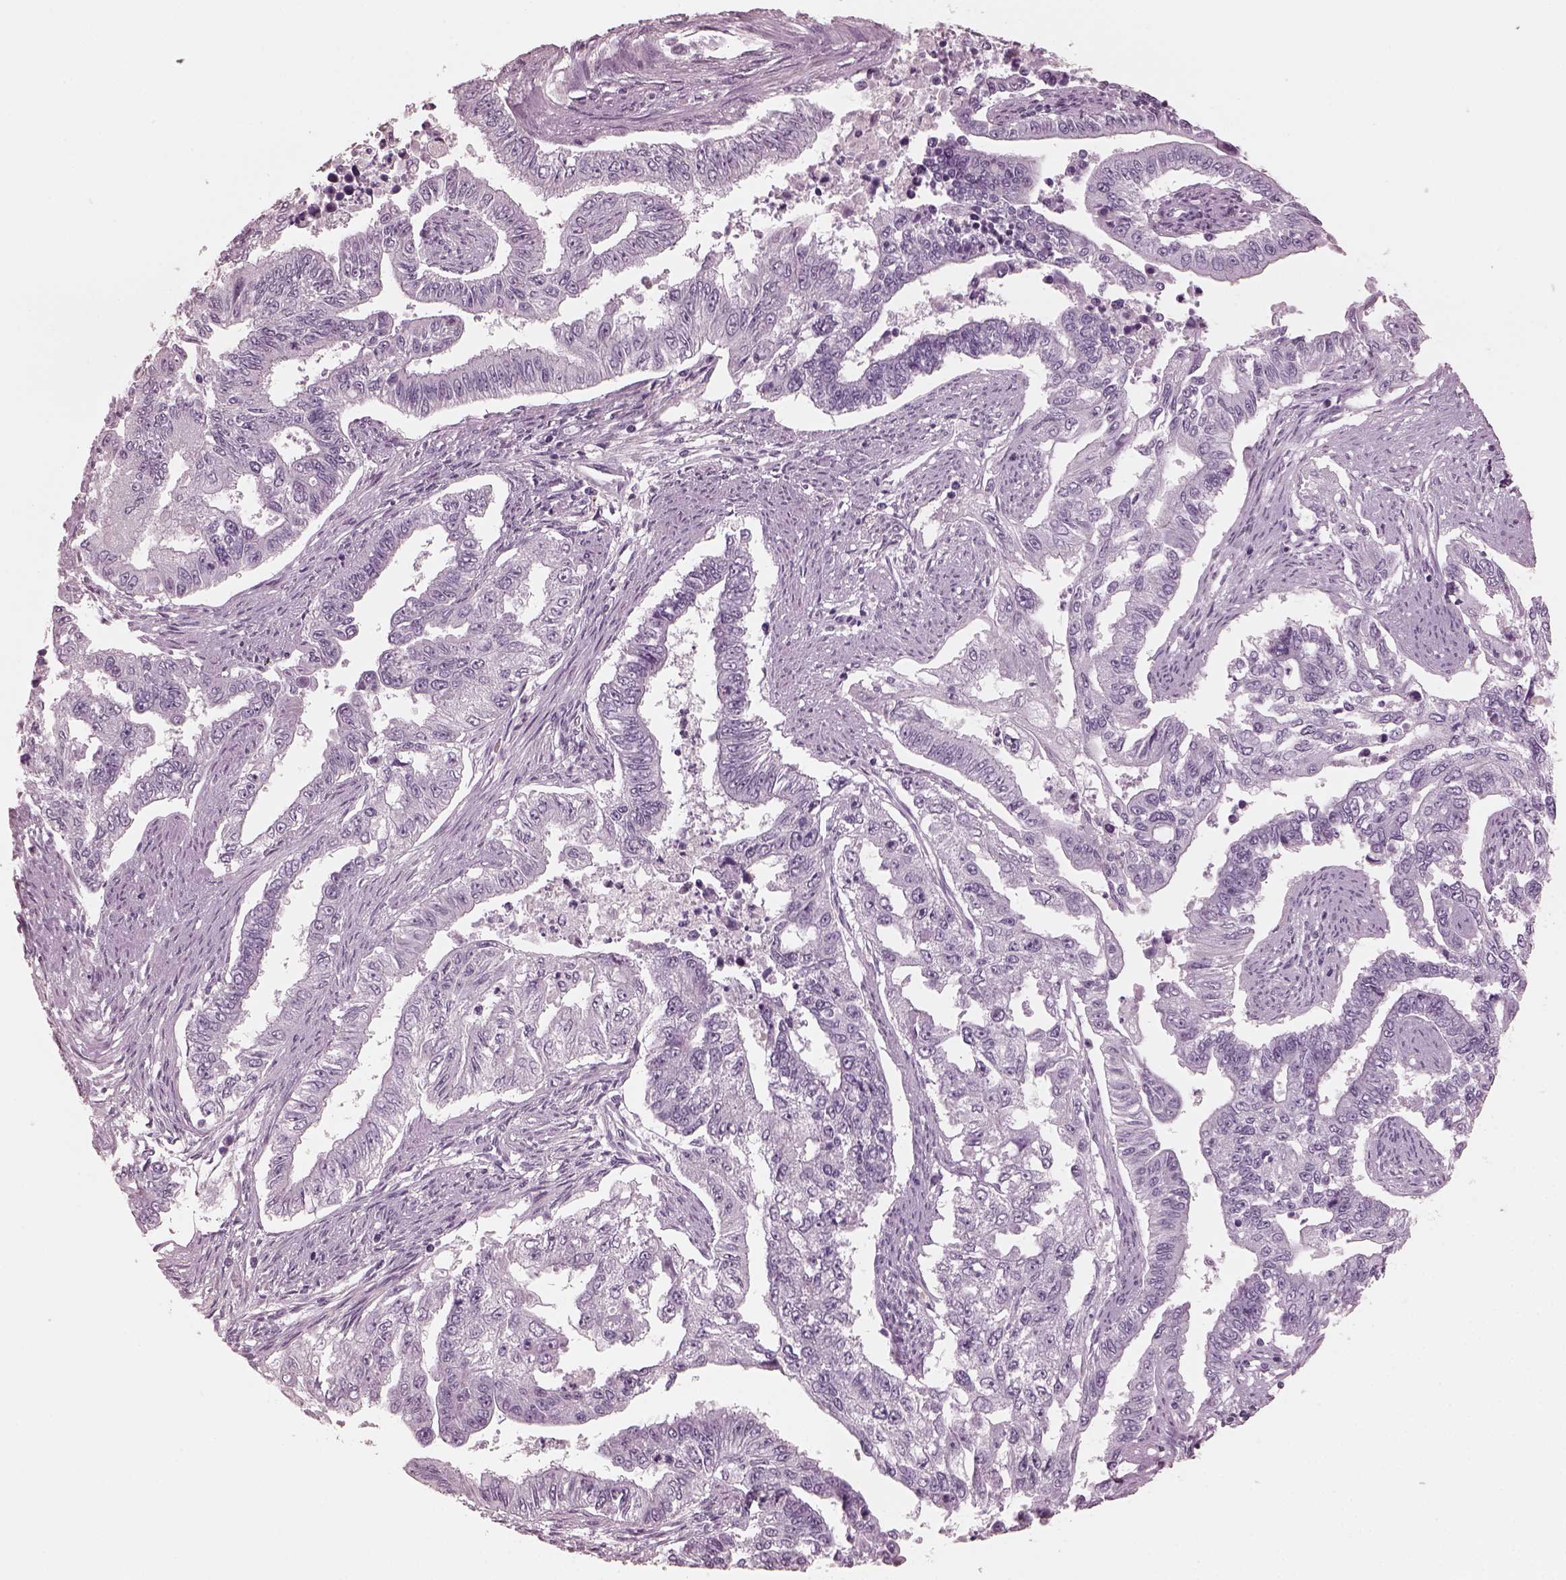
{"staining": {"intensity": "negative", "quantity": "none", "location": "none"}, "tissue": "endometrial cancer", "cell_type": "Tumor cells", "image_type": "cancer", "snomed": [{"axis": "morphology", "description": "Adenocarcinoma, NOS"}, {"axis": "topography", "description": "Uterus"}], "caption": "High power microscopy photomicrograph of an immunohistochemistry (IHC) histopathology image of adenocarcinoma (endometrial), revealing no significant positivity in tumor cells.", "gene": "C2orf81", "patient": {"sex": "female", "age": 59}}